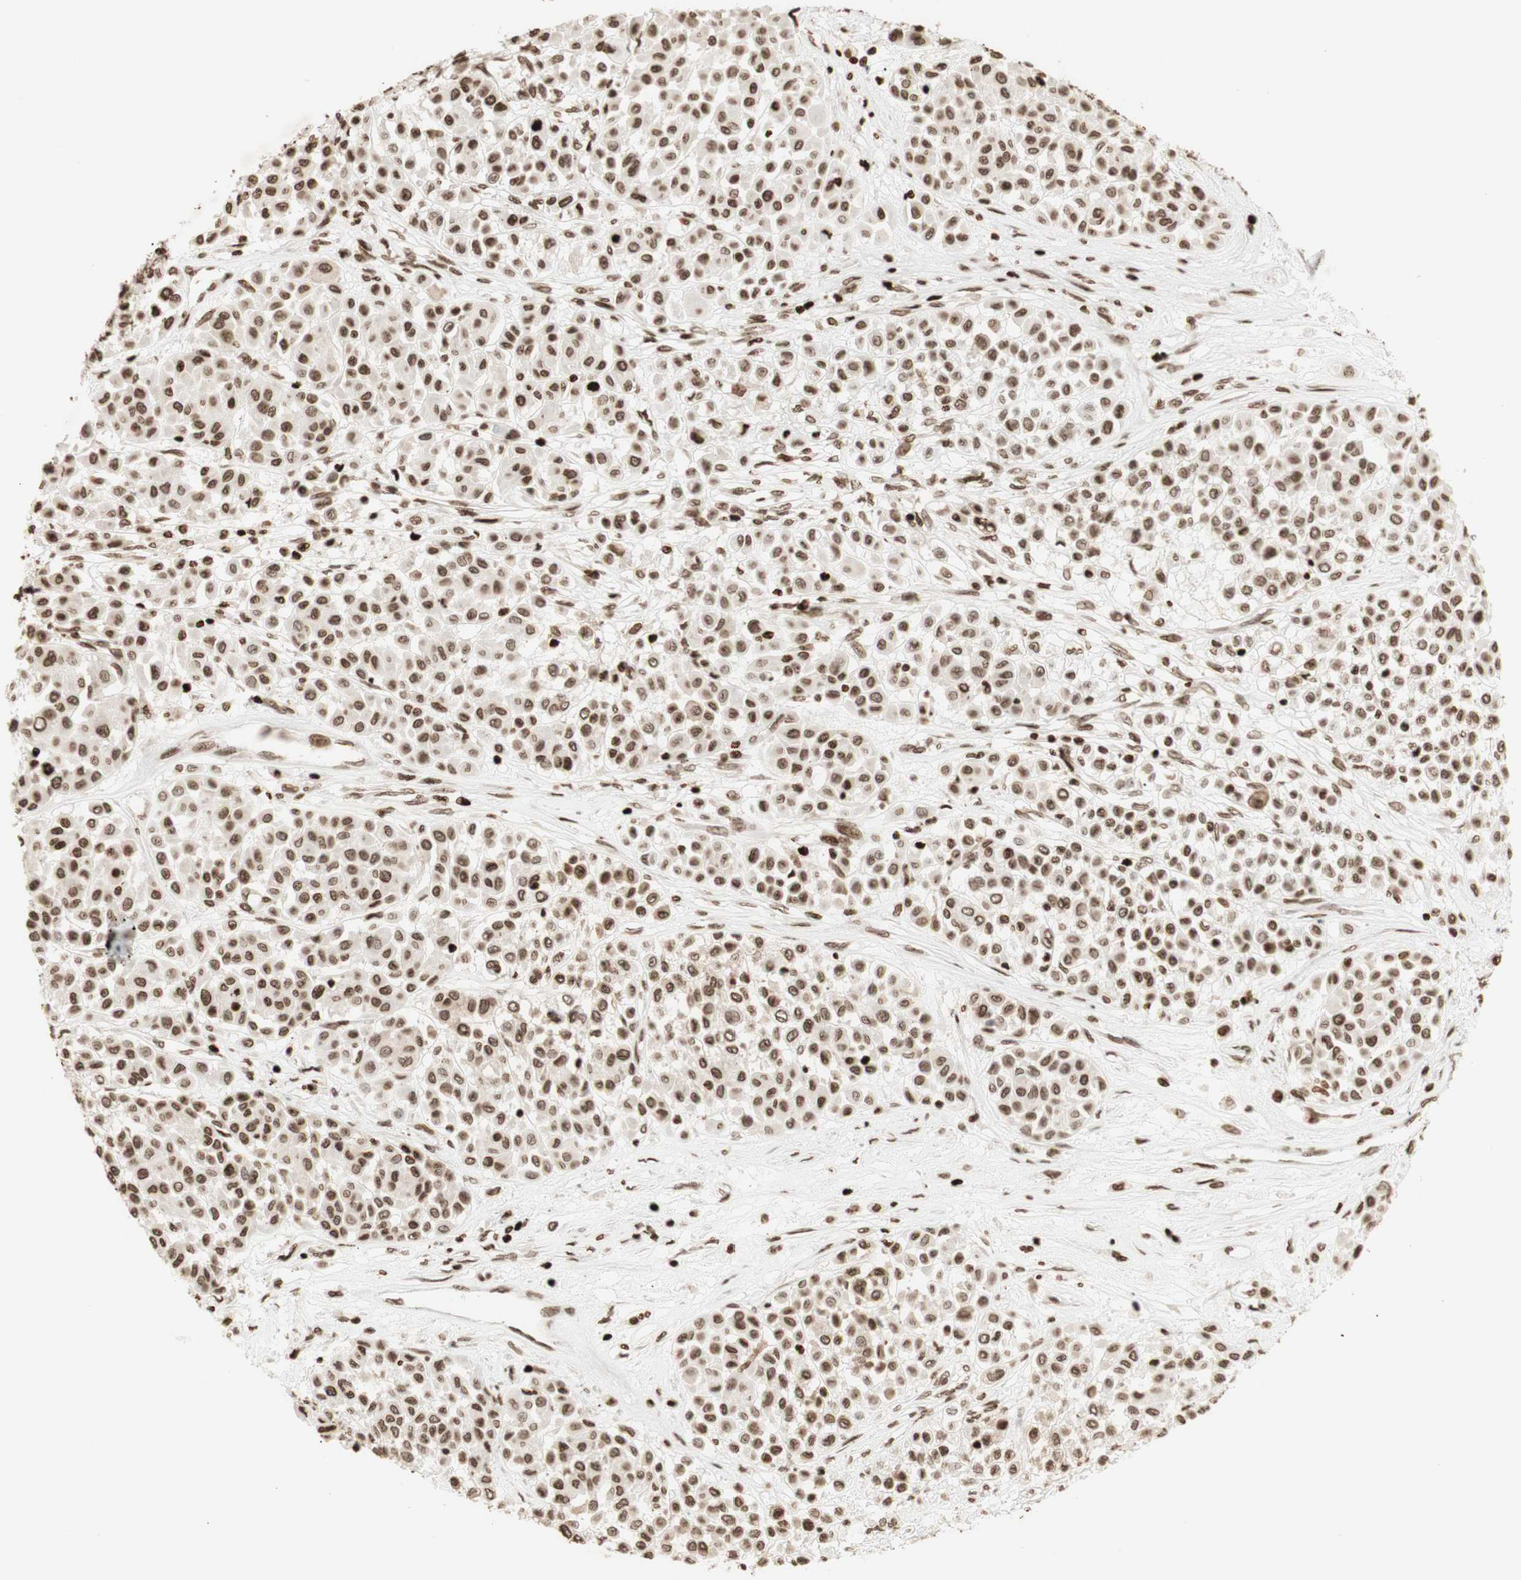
{"staining": {"intensity": "moderate", "quantity": ">75%", "location": "nuclear"}, "tissue": "melanoma", "cell_type": "Tumor cells", "image_type": "cancer", "snomed": [{"axis": "morphology", "description": "Malignant melanoma, Metastatic site"}, {"axis": "topography", "description": "Soft tissue"}], "caption": "A high-resolution image shows IHC staining of malignant melanoma (metastatic site), which displays moderate nuclear staining in approximately >75% of tumor cells. (Stains: DAB (3,3'-diaminobenzidine) in brown, nuclei in blue, Microscopy: brightfield microscopy at high magnification).", "gene": "NCAPD2", "patient": {"sex": "male", "age": 41}}